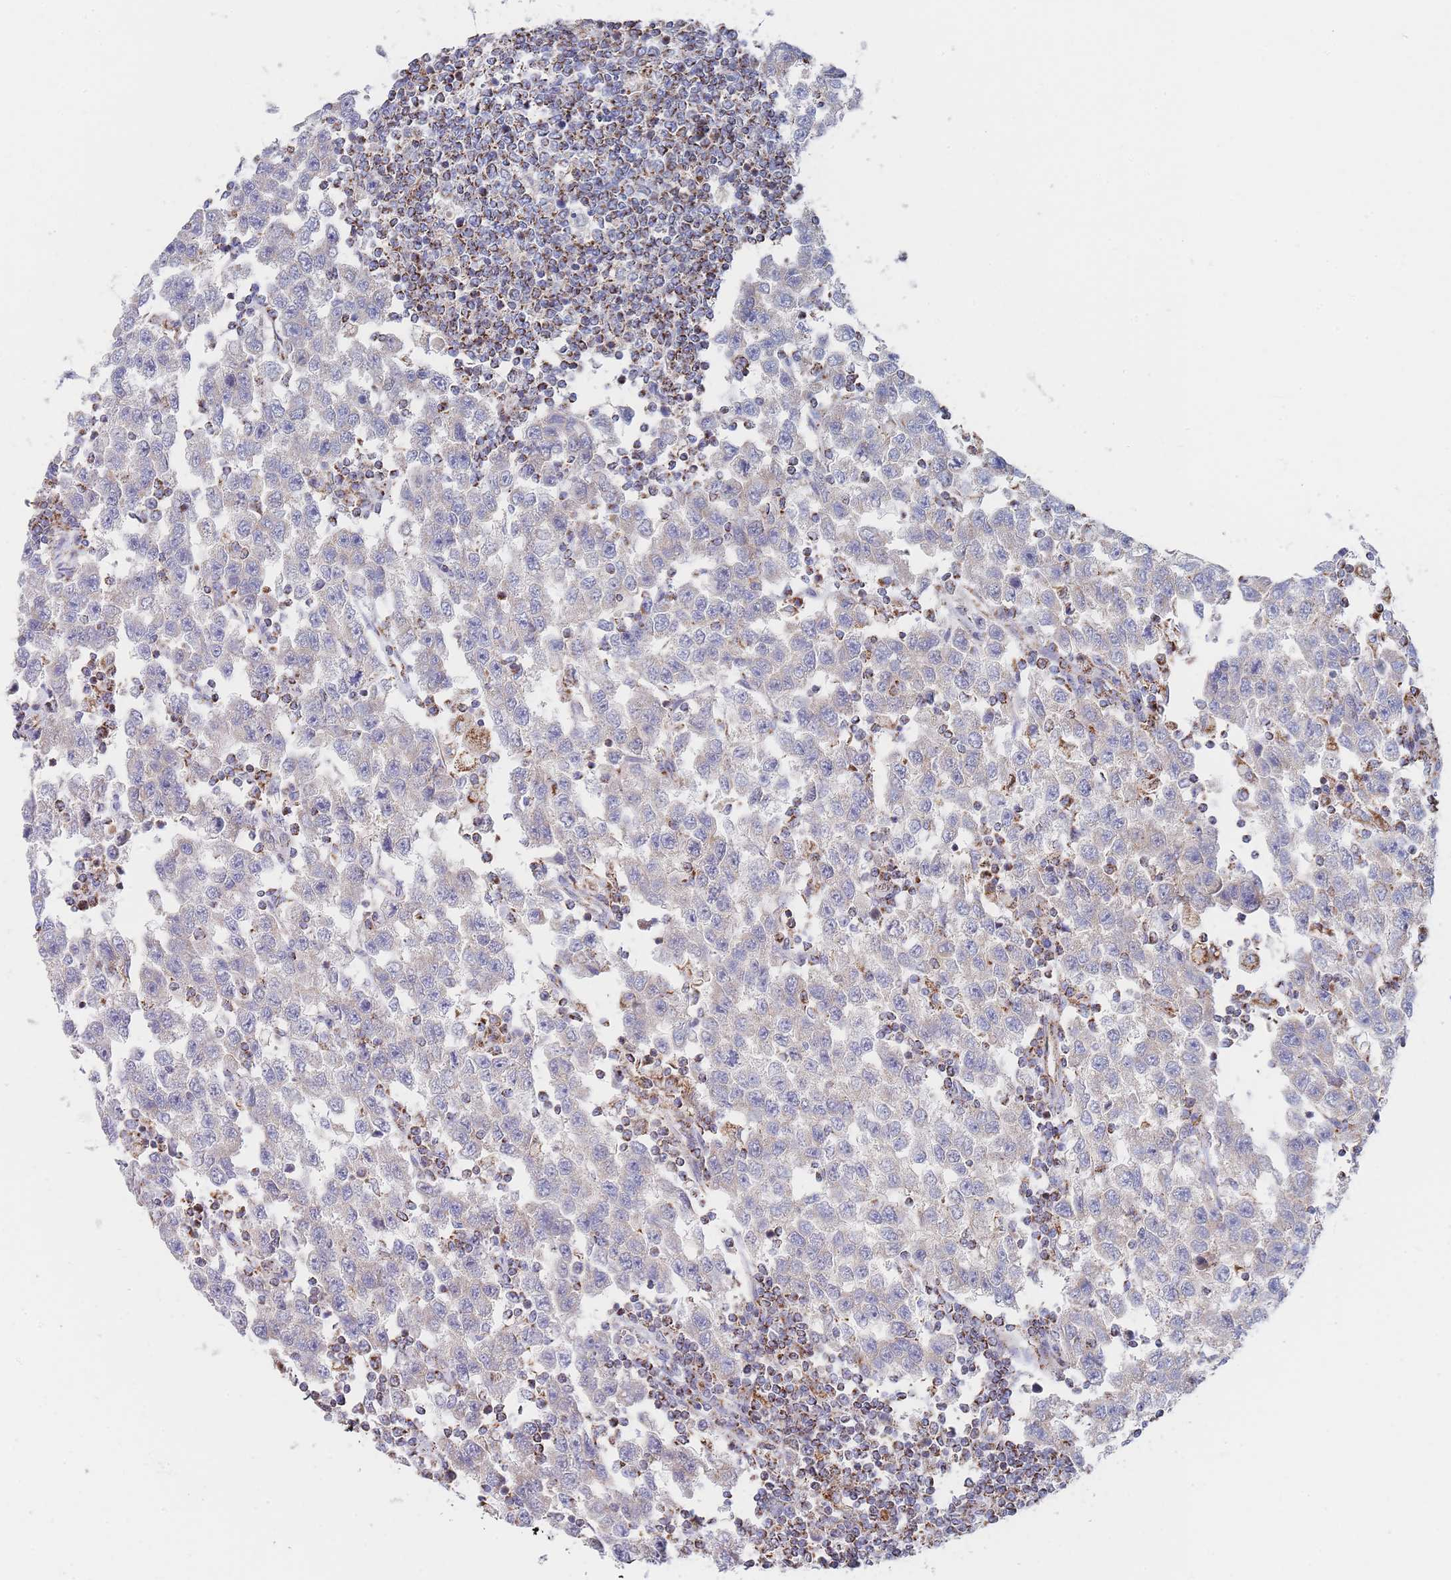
{"staining": {"intensity": "negative", "quantity": "none", "location": "none"}, "tissue": "testis cancer", "cell_type": "Tumor cells", "image_type": "cancer", "snomed": [{"axis": "morphology", "description": "Seminoma, NOS"}, {"axis": "topography", "description": "Testis"}], "caption": "The IHC photomicrograph has no significant expression in tumor cells of testis cancer (seminoma) tissue.", "gene": "IKZF4", "patient": {"sex": "male", "age": 41}}